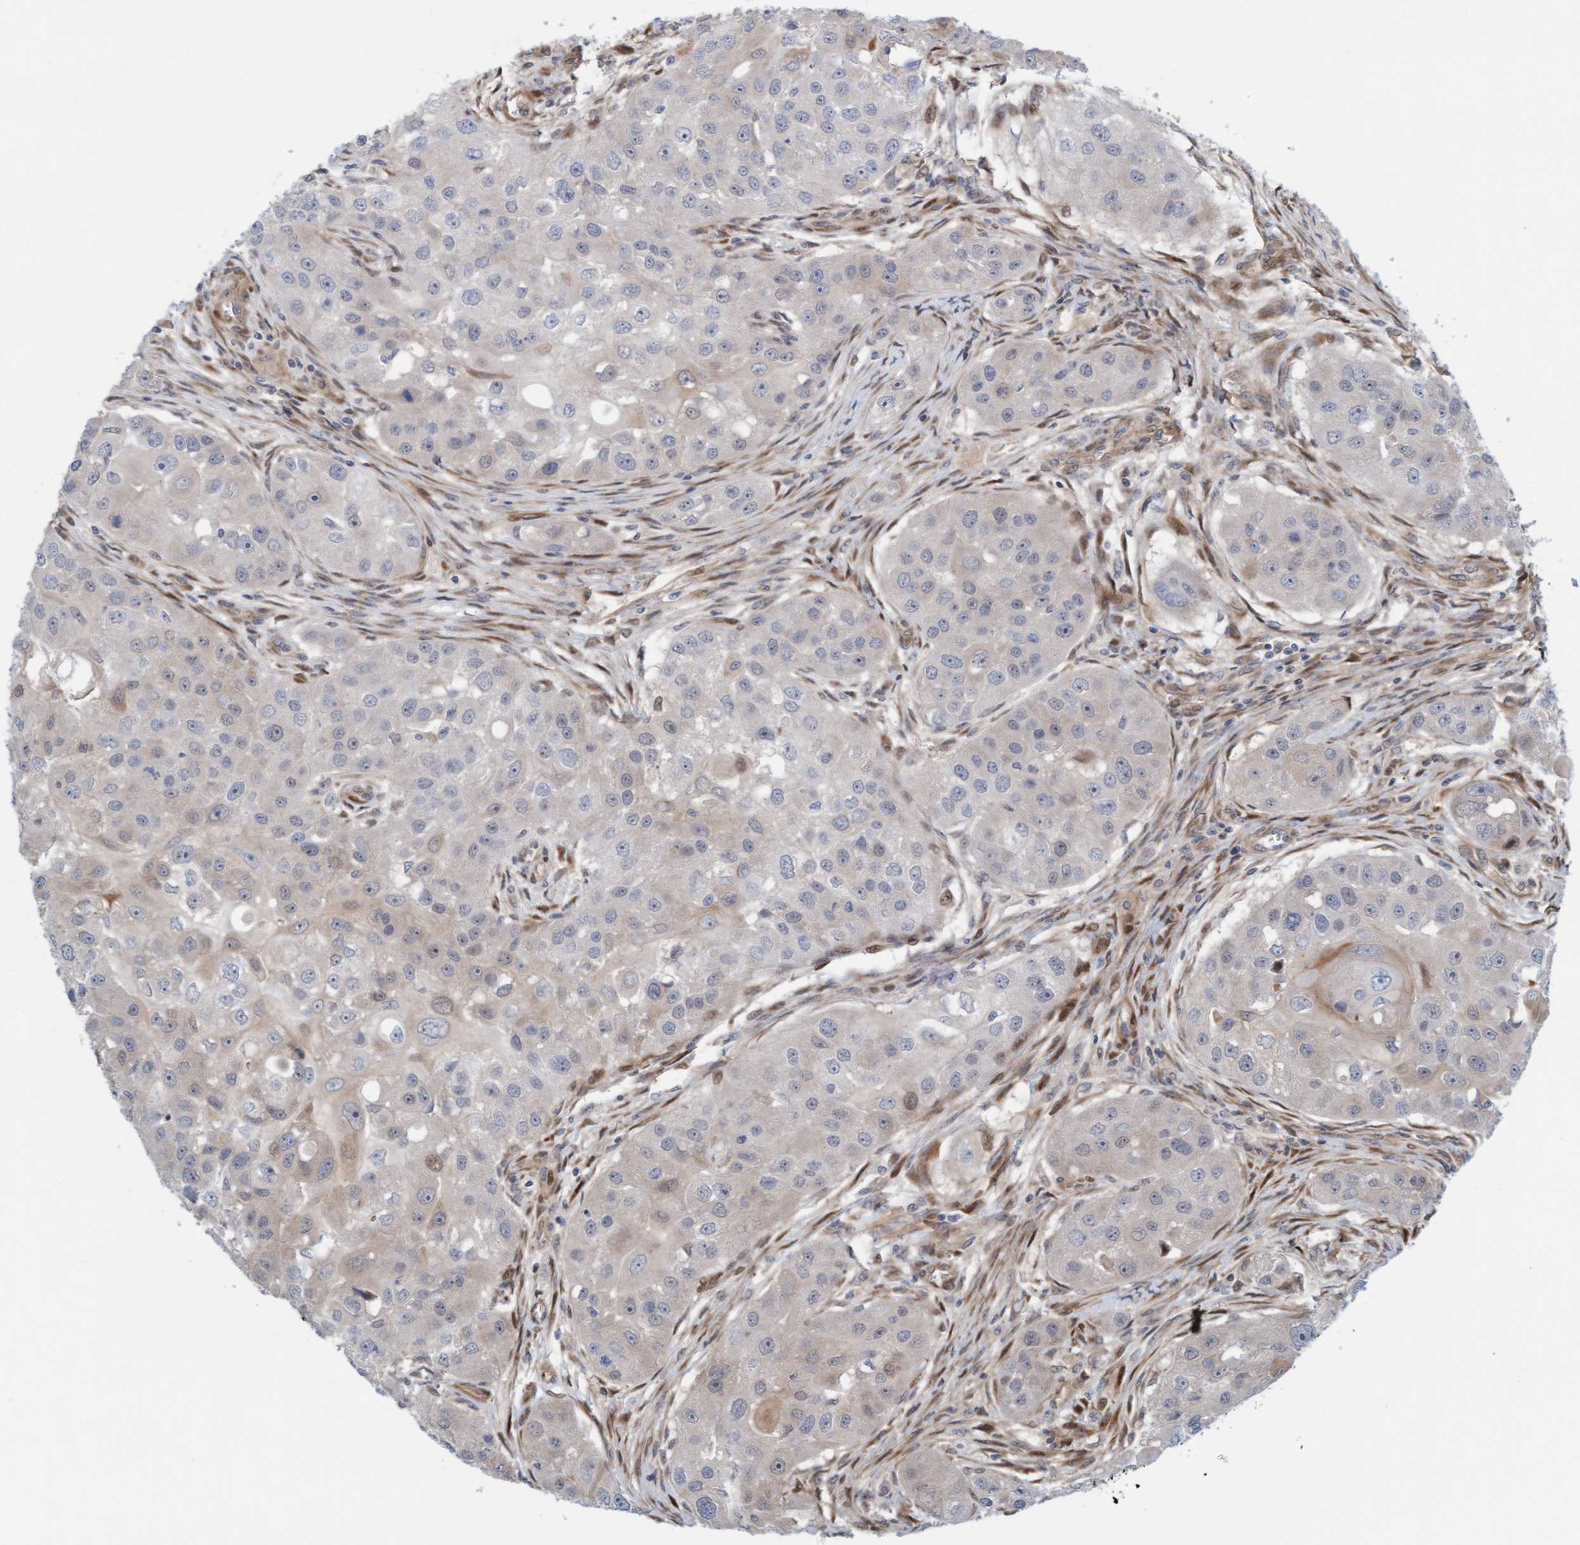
{"staining": {"intensity": "negative", "quantity": "none", "location": "none"}, "tissue": "head and neck cancer", "cell_type": "Tumor cells", "image_type": "cancer", "snomed": [{"axis": "morphology", "description": "Normal tissue, NOS"}, {"axis": "morphology", "description": "Squamous cell carcinoma, NOS"}, {"axis": "topography", "description": "Skeletal muscle"}, {"axis": "topography", "description": "Head-Neck"}], "caption": "Human head and neck cancer stained for a protein using IHC shows no staining in tumor cells.", "gene": "EIF4EBP1", "patient": {"sex": "male", "age": 51}}